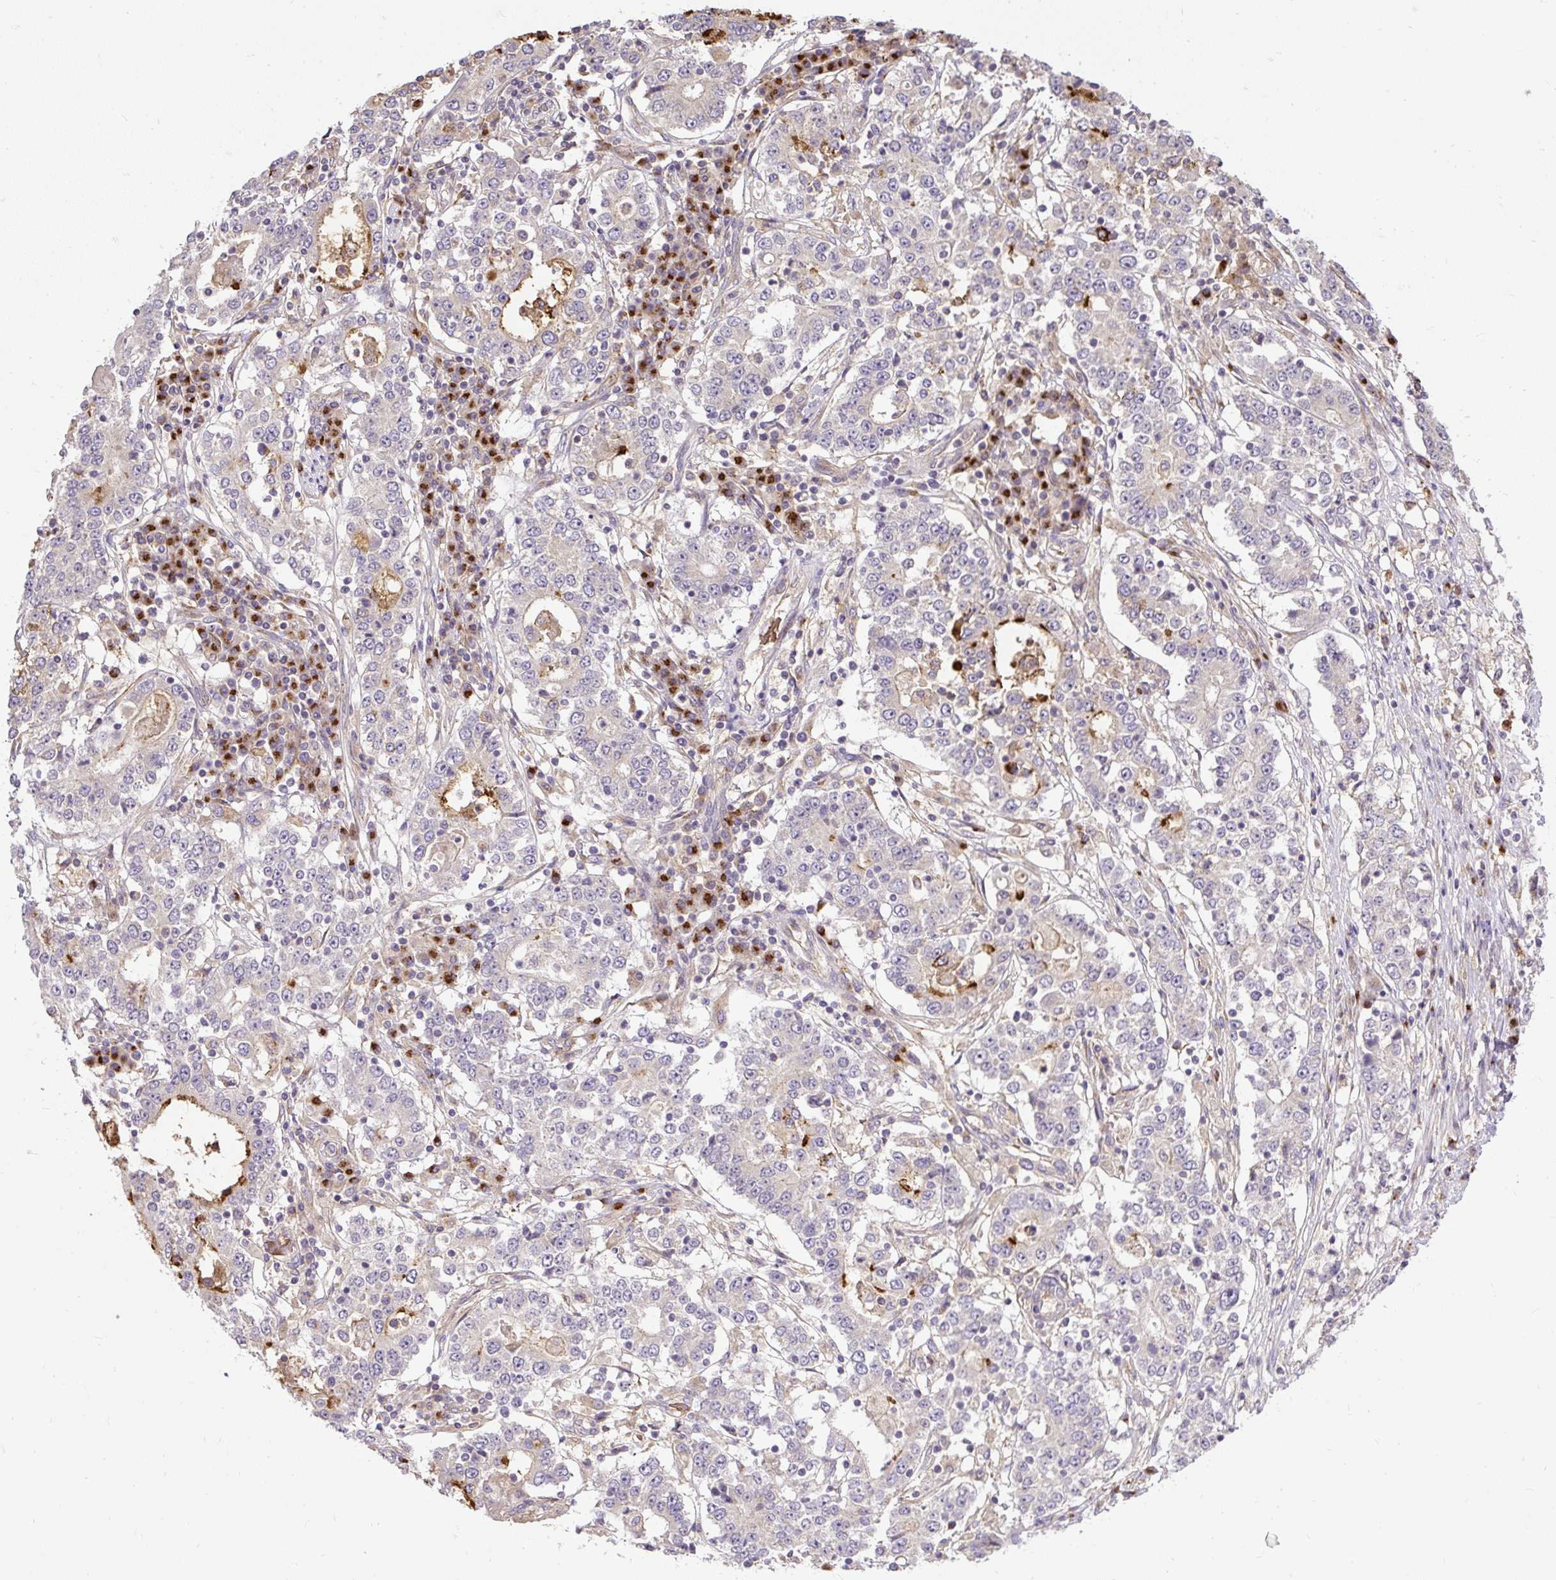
{"staining": {"intensity": "moderate", "quantity": "<25%", "location": "cytoplasmic/membranous"}, "tissue": "stomach cancer", "cell_type": "Tumor cells", "image_type": "cancer", "snomed": [{"axis": "morphology", "description": "Adenocarcinoma, NOS"}, {"axis": "topography", "description": "Stomach"}], "caption": "Moderate cytoplasmic/membranous staining for a protein is identified in approximately <25% of tumor cells of adenocarcinoma (stomach) using IHC.", "gene": "SMC4", "patient": {"sex": "male", "age": 59}}